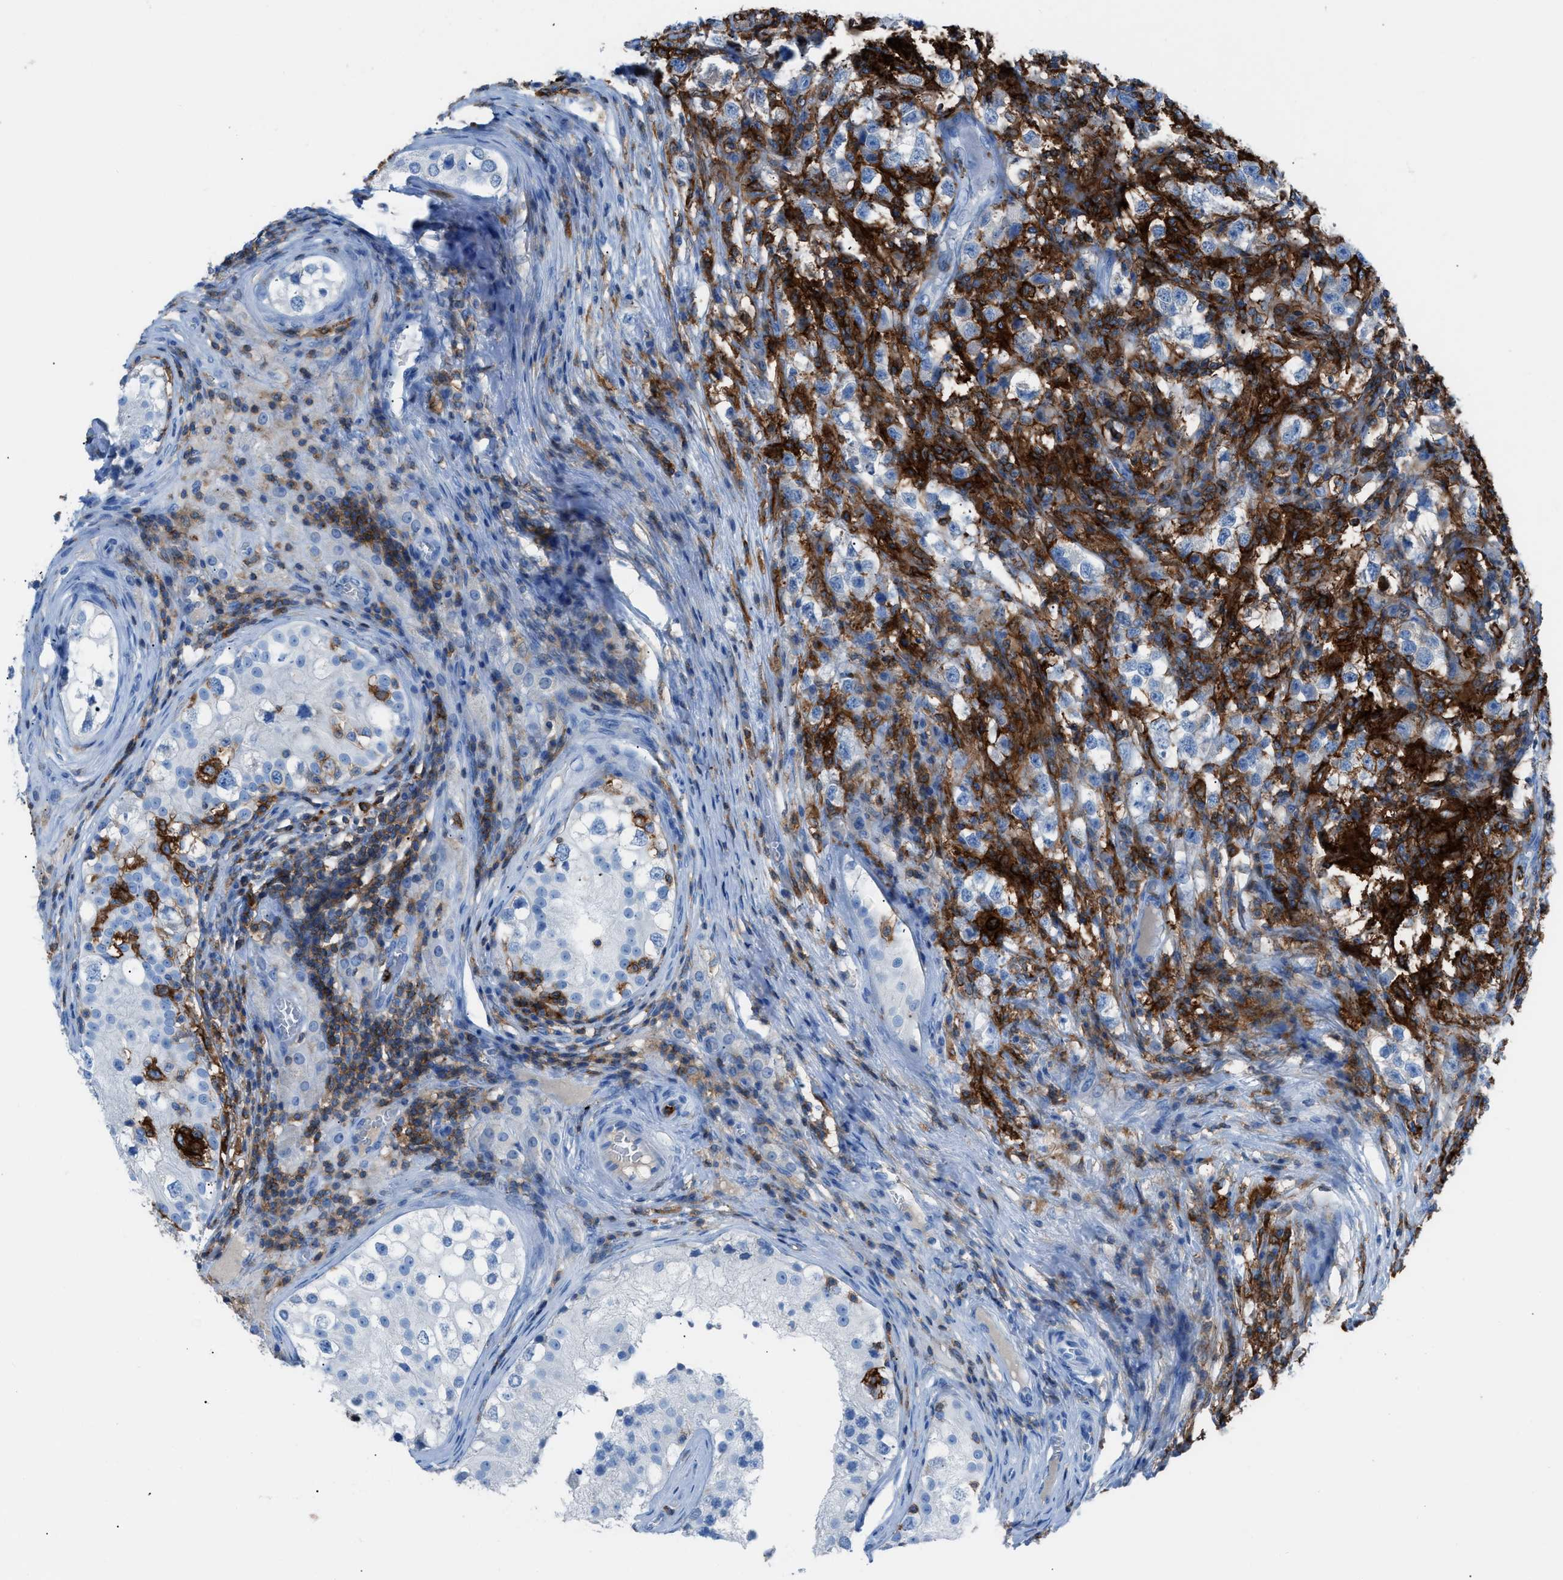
{"staining": {"intensity": "negative", "quantity": "none", "location": "none"}, "tissue": "testis cancer", "cell_type": "Tumor cells", "image_type": "cancer", "snomed": [{"axis": "morphology", "description": "Carcinoma, Embryonal, NOS"}, {"axis": "topography", "description": "Testis"}], "caption": "Image shows no significant protein staining in tumor cells of testis cancer (embryonal carcinoma).", "gene": "ITGB2", "patient": {"sex": "male", "age": 21}}